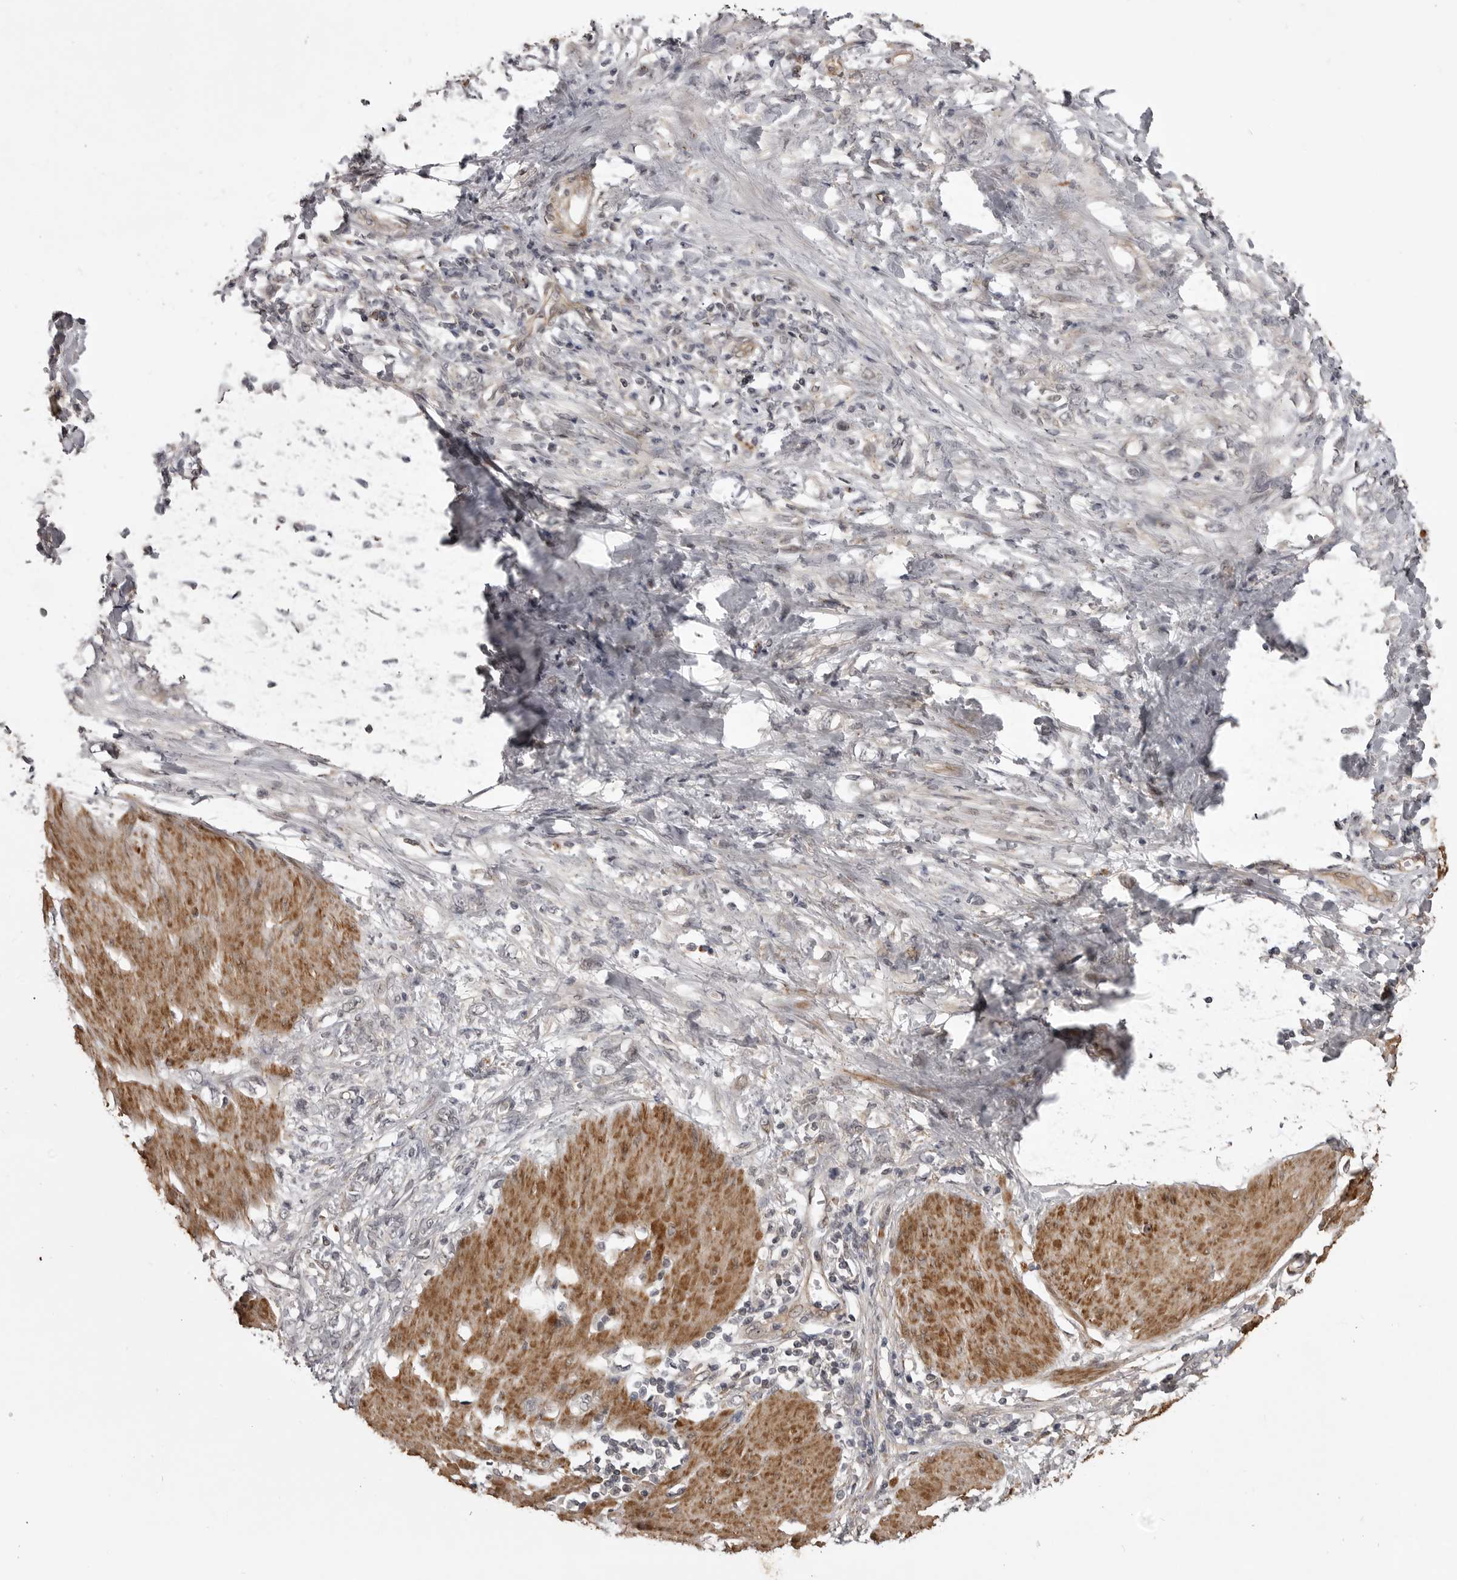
{"staining": {"intensity": "negative", "quantity": "none", "location": "none"}, "tissue": "stomach cancer", "cell_type": "Tumor cells", "image_type": "cancer", "snomed": [{"axis": "morphology", "description": "Adenocarcinoma, NOS"}, {"axis": "topography", "description": "Stomach"}], "caption": "The immunohistochemistry photomicrograph has no significant staining in tumor cells of stomach adenocarcinoma tissue.", "gene": "SNX16", "patient": {"sex": "female", "age": 76}}